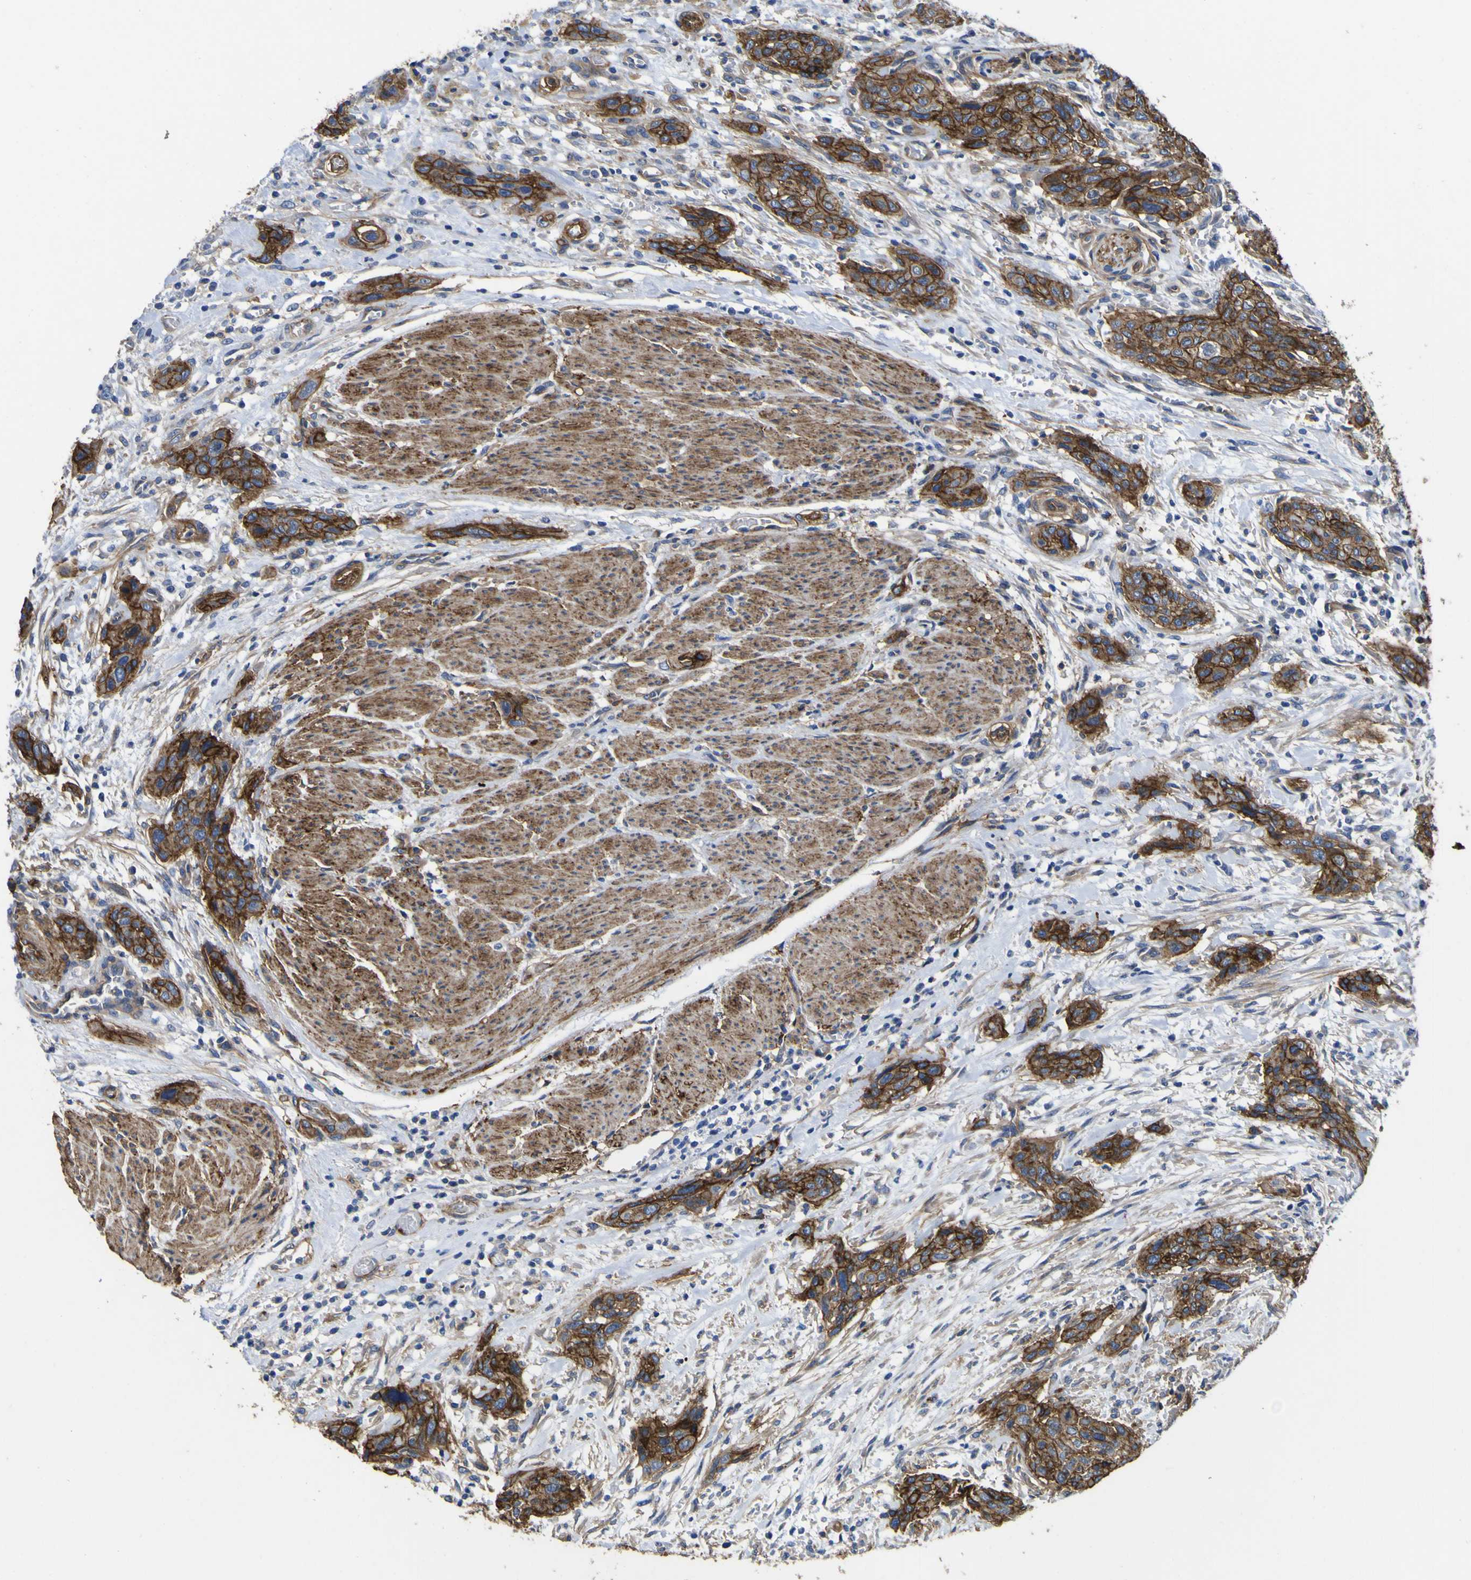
{"staining": {"intensity": "moderate", "quantity": ">75%", "location": "cytoplasmic/membranous"}, "tissue": "urothelial cancer", "cell_type": "Tumor cells", "image_type": "cancer", "snomed": [{"axis": "morphology", "description": "Urothelial carcinoma, High grade"}, {"axis": "topography", "description": "Urinary bladder"}], "caption": "There is medium levels of moderate cytoplasmic/membranous staining in tumor cells of urothelial cancer, as demonstrated by immunohistochemical staining (brown color).", "gene": "CD151", "patient": {"sex": "male", "age": 35}}